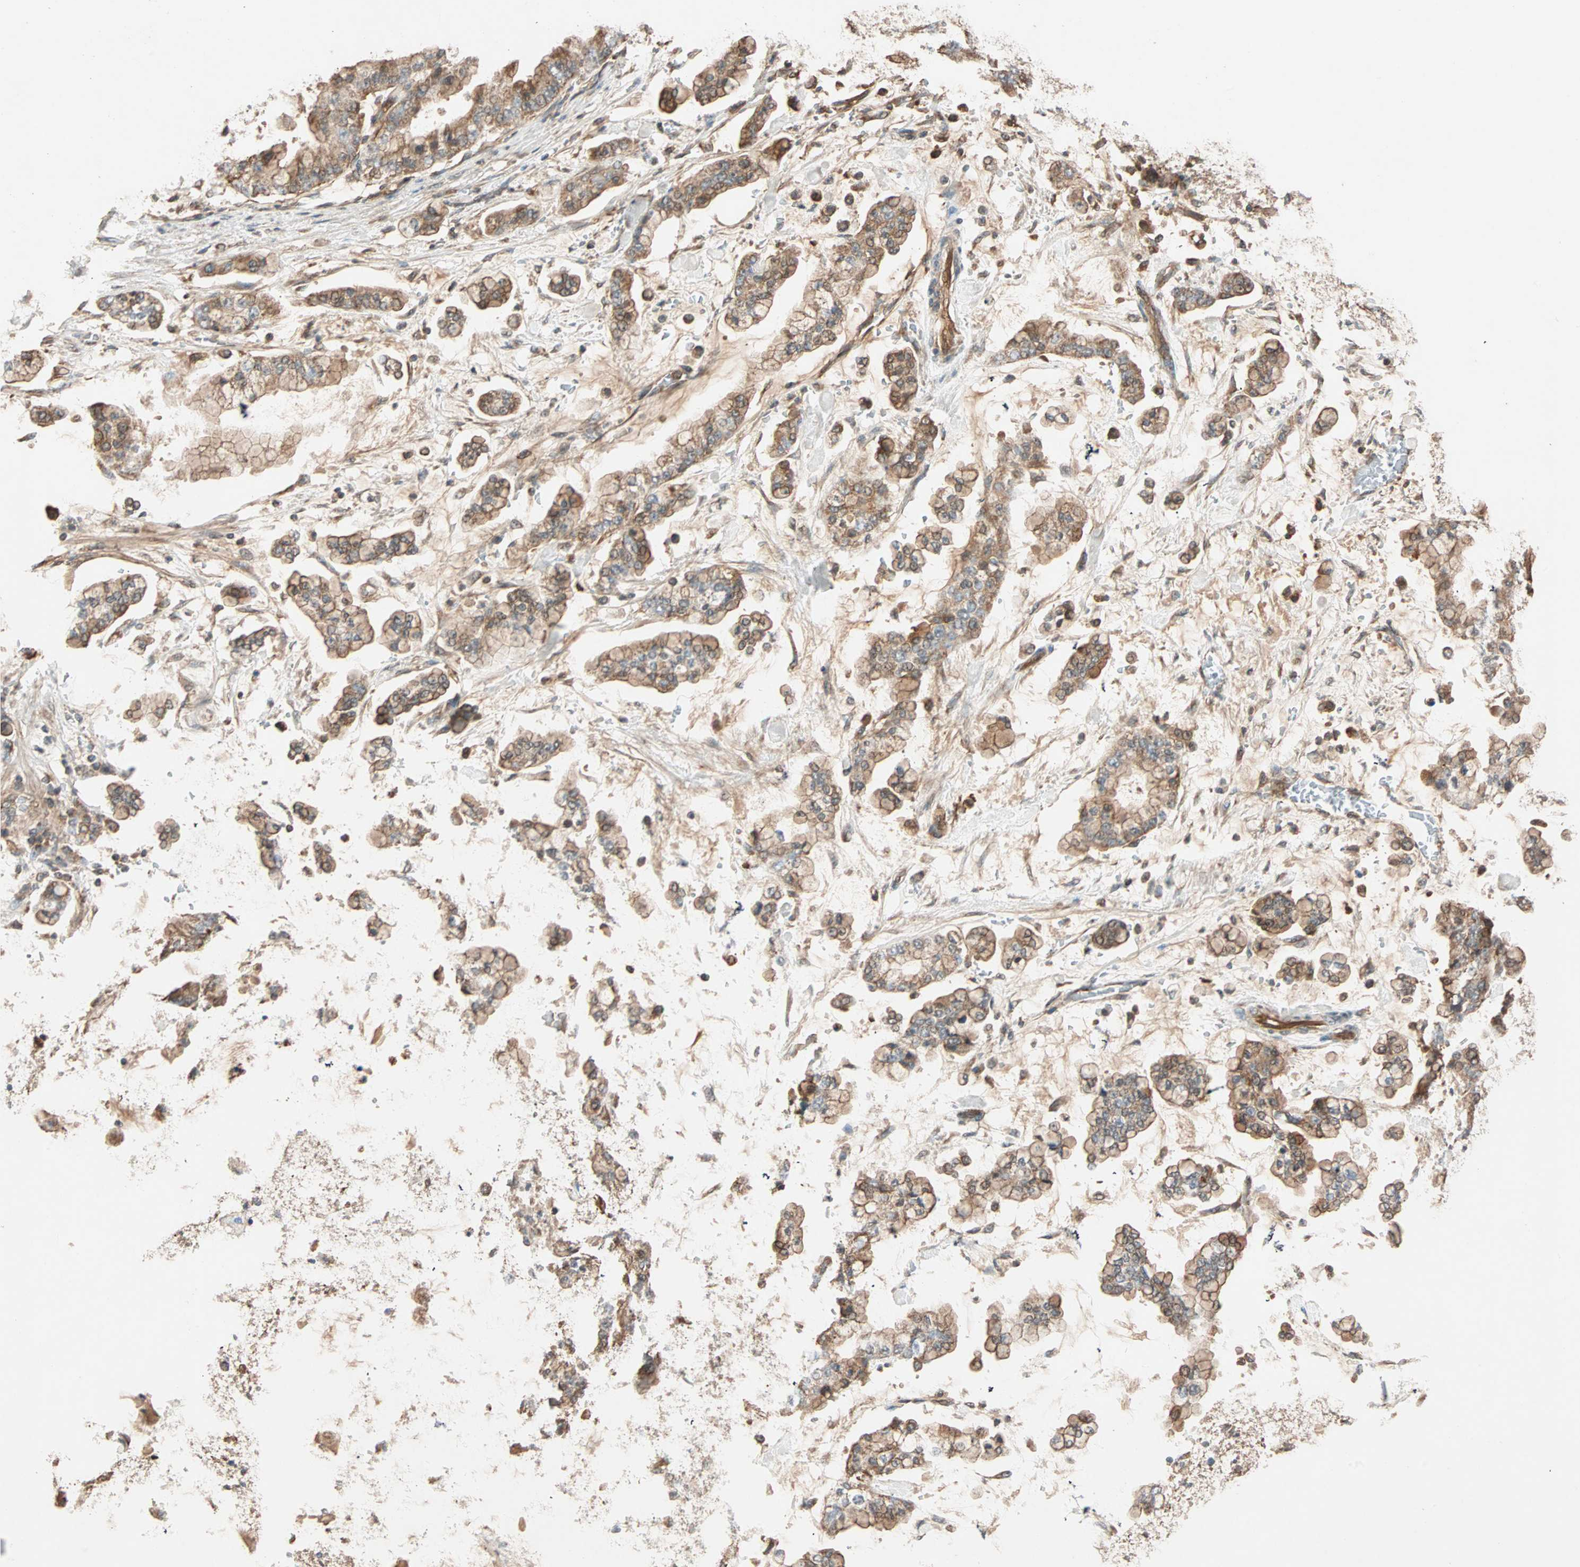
{"staining": {"intensity": "moderate", "quantity": ">75%", "location": "cytoplasmic/membranous"}, "tissue": "stomach cancer", "cell_type": "Tumor cells", "image_type": "cancer", "snomed": [{"axis": "morphology", "description": "Normal tissue, NOS"}, {"axis": "morphology", "description": "Adenocarcinoma, NOS"}, {"axis": "topography", "description": "Stomach, upper"}, {"axis": "topography", "description": "Stomach"}], "caption": "Protein staining of stomach adenocarcinoma tissue demonstrates moderate cytoplasmic/membranous staining in approximately >75% of tumor cells.", "gene": "MAPK1", "patient": {"sex": "male", "age": 76}}